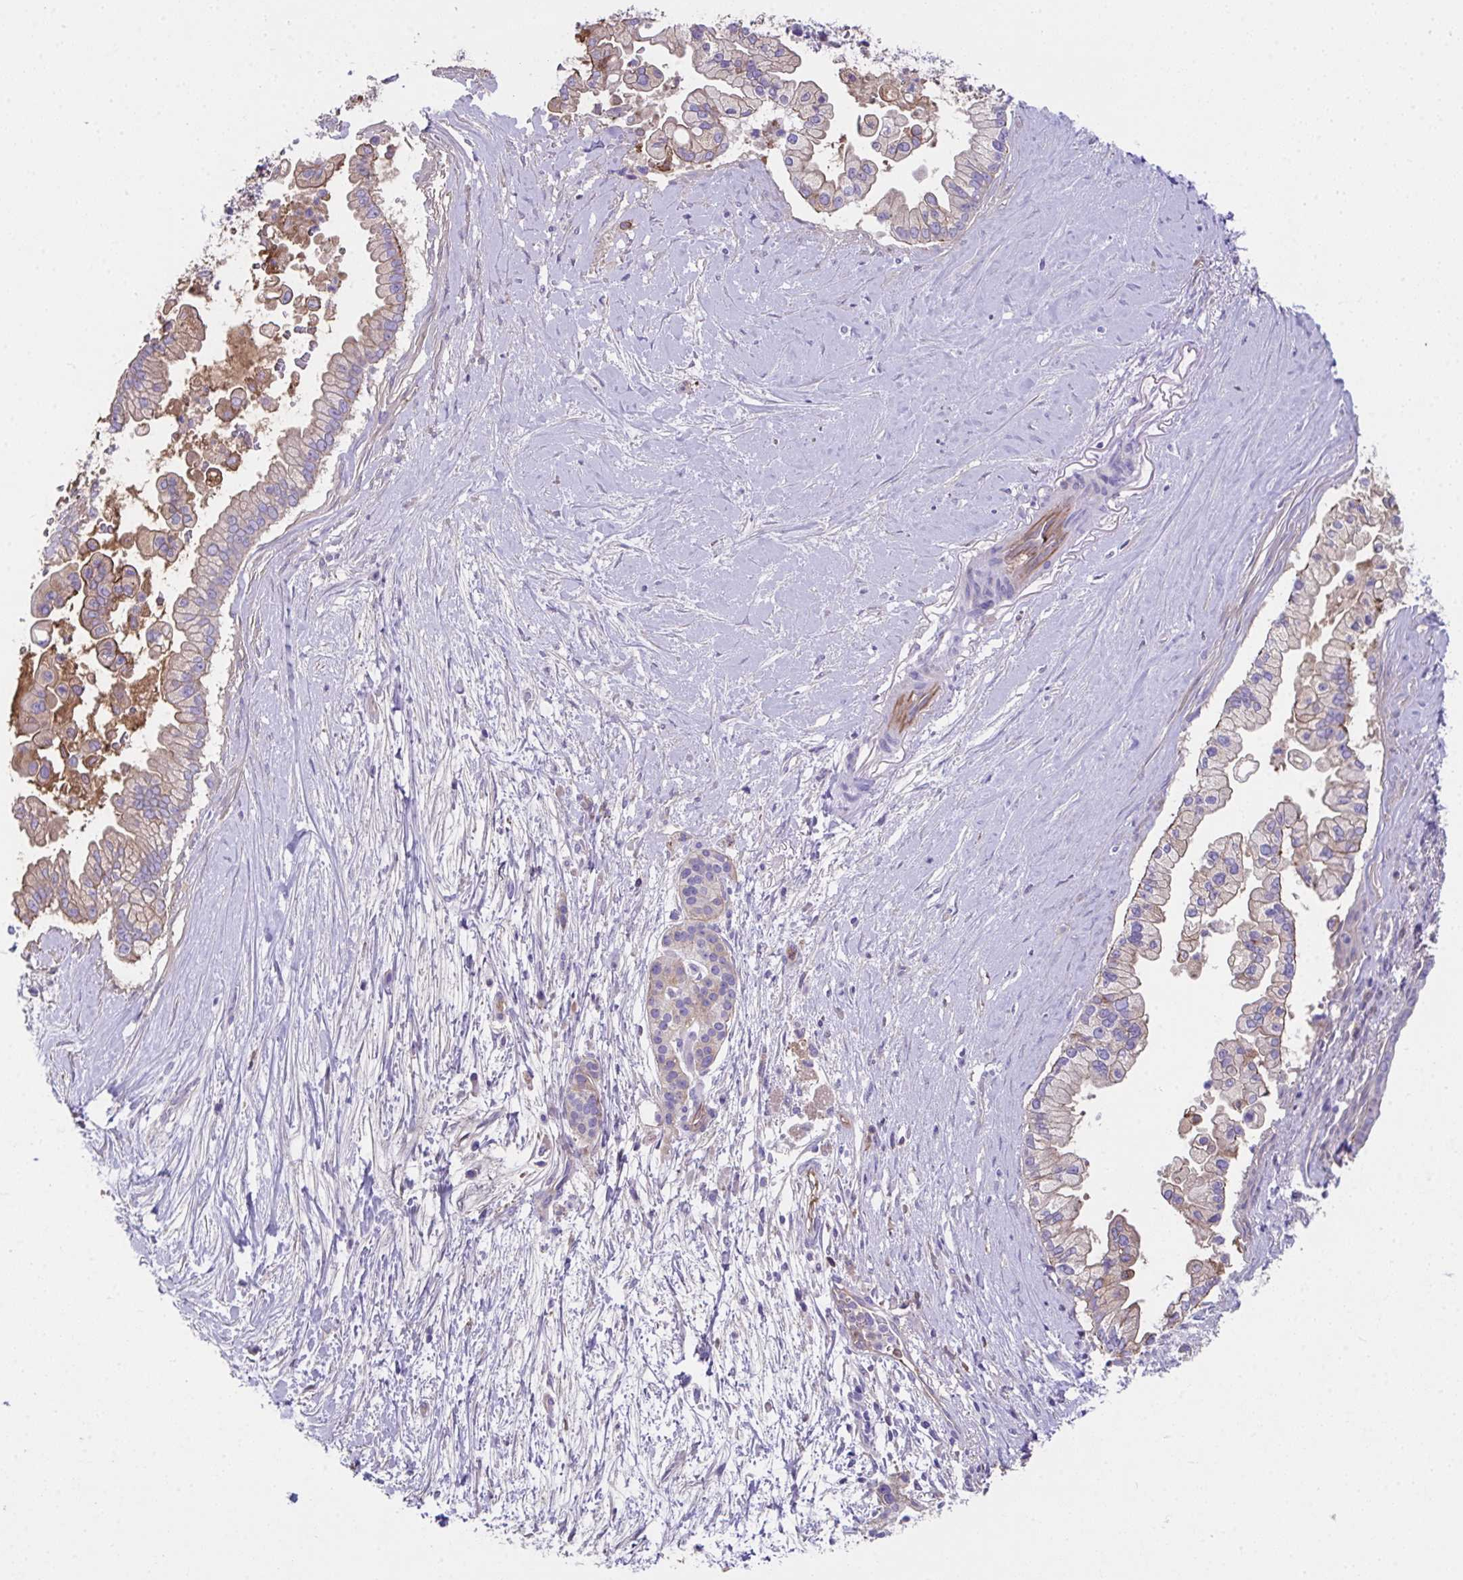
{"staining": {"intensity": "moderate", "quantity": ">75%", "location": "cytoplasmic/membranous"}, "tissue": "pancreatic cancer", "cell_type": "Tumor cells", "image_type": "cancer", "snomed": [{"axis": "morphology", "description": "Adenocarcinoma, NOS"}, {"axis": "topography", "description": "Pancreas"}], "caption": "Human pancreatic cancer stained with a protein marker reveals moderate staining in tumor cells.", "gene": "ZNF813", "patient": {"sex": "female", "age": 69}}